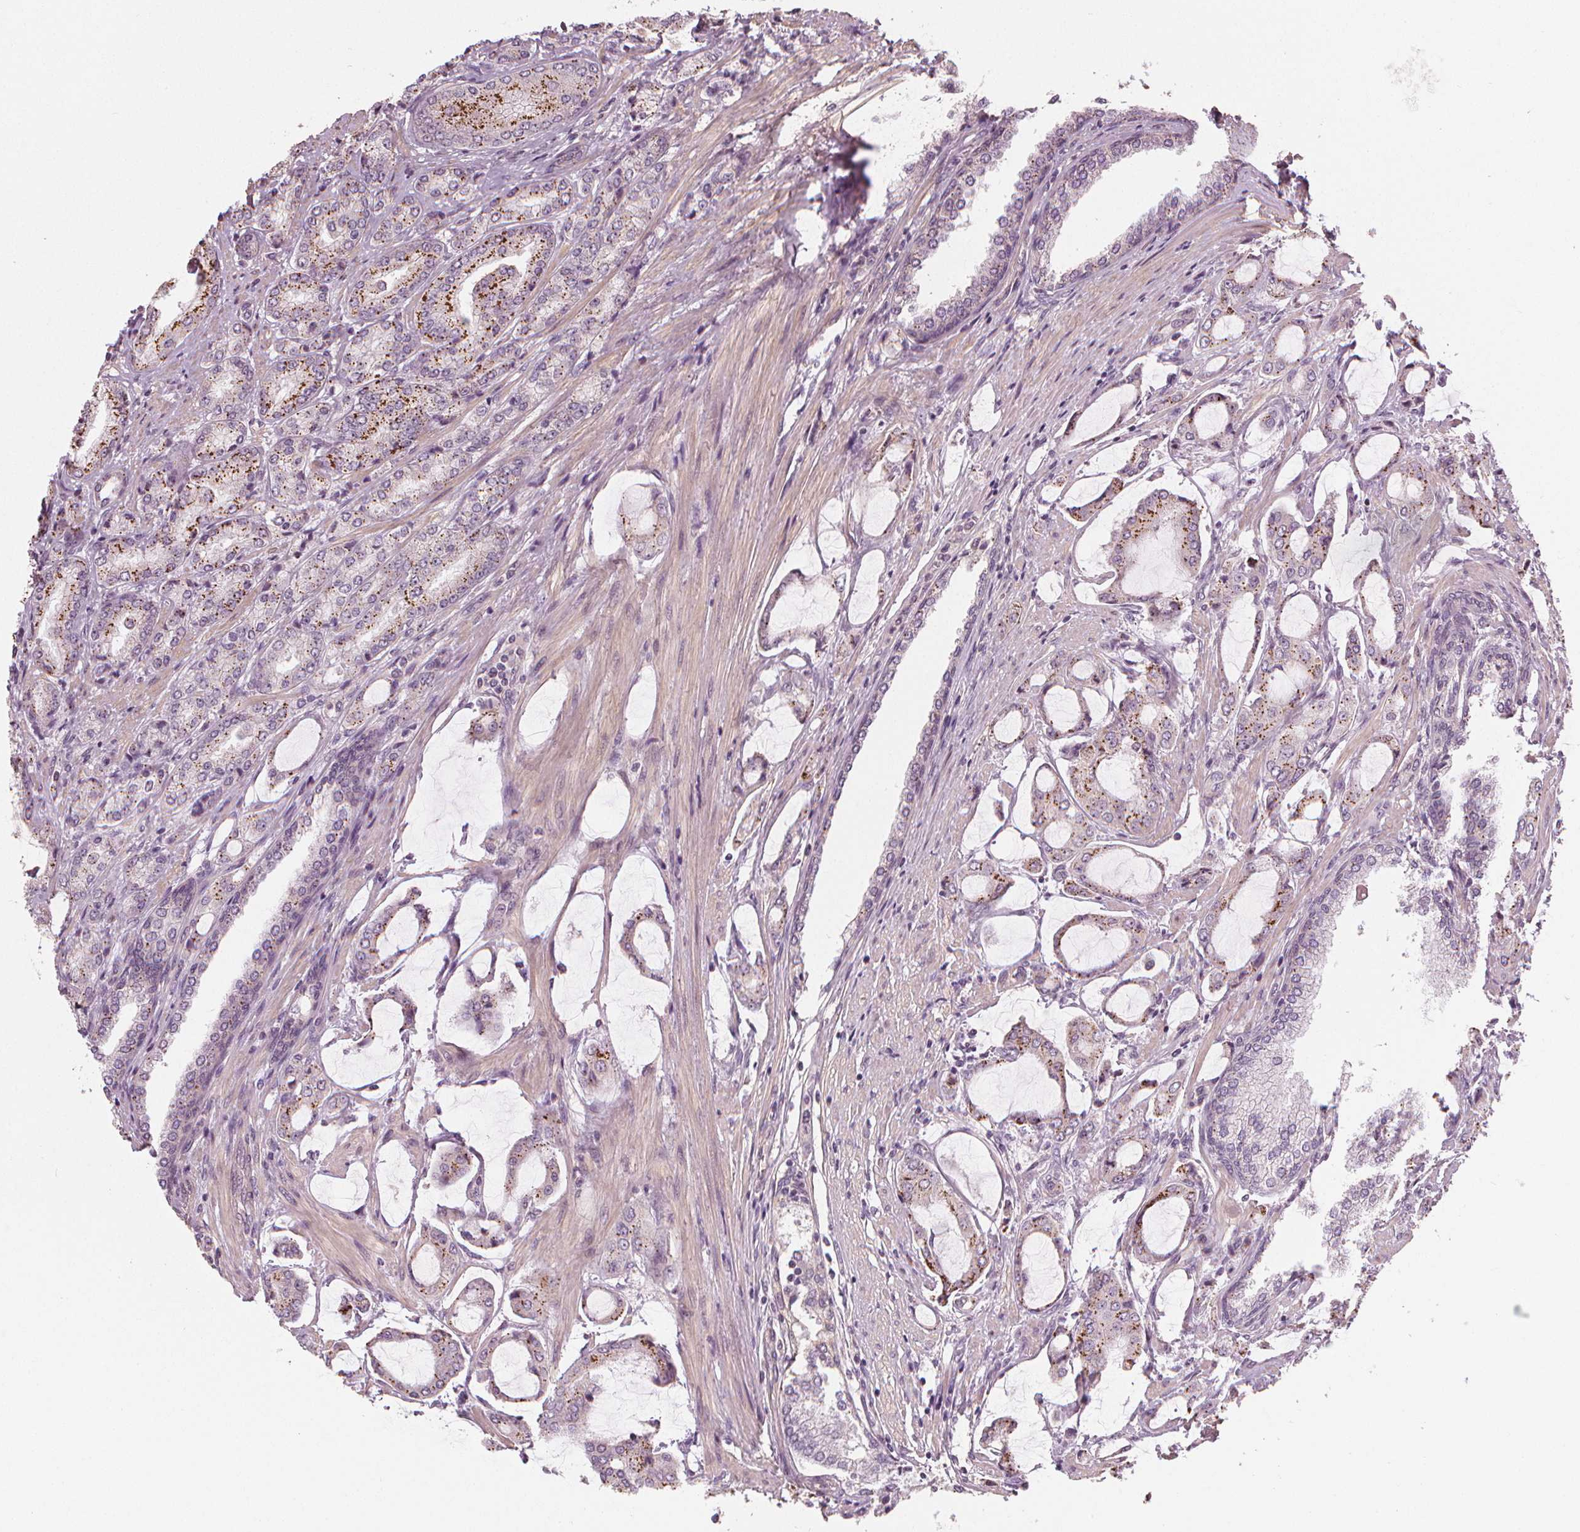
{"staining": {"intensity": "strong", "quantity": "25%-75%", "location": "cytoplasmic/membranous"}, "tissue": "prostate cancer", "cell_type": "Tumor cells", "image_type": "cancer", "snomed": [{"axis": "morphology", "description": "Adenocarcinoma, NOS"}, {"axis": "topography", "description": "Prostate"}], "caption": "A high amount of strong cytoplasmic/membranous staining is appreciated in approximately 25%-75% of tumor cells in prostate cancer (adenocarcinoma) tissue. Nuclei are stained in blue.", "gene": "CLBA1", "patient": {"sex": "male", "age": 63}}